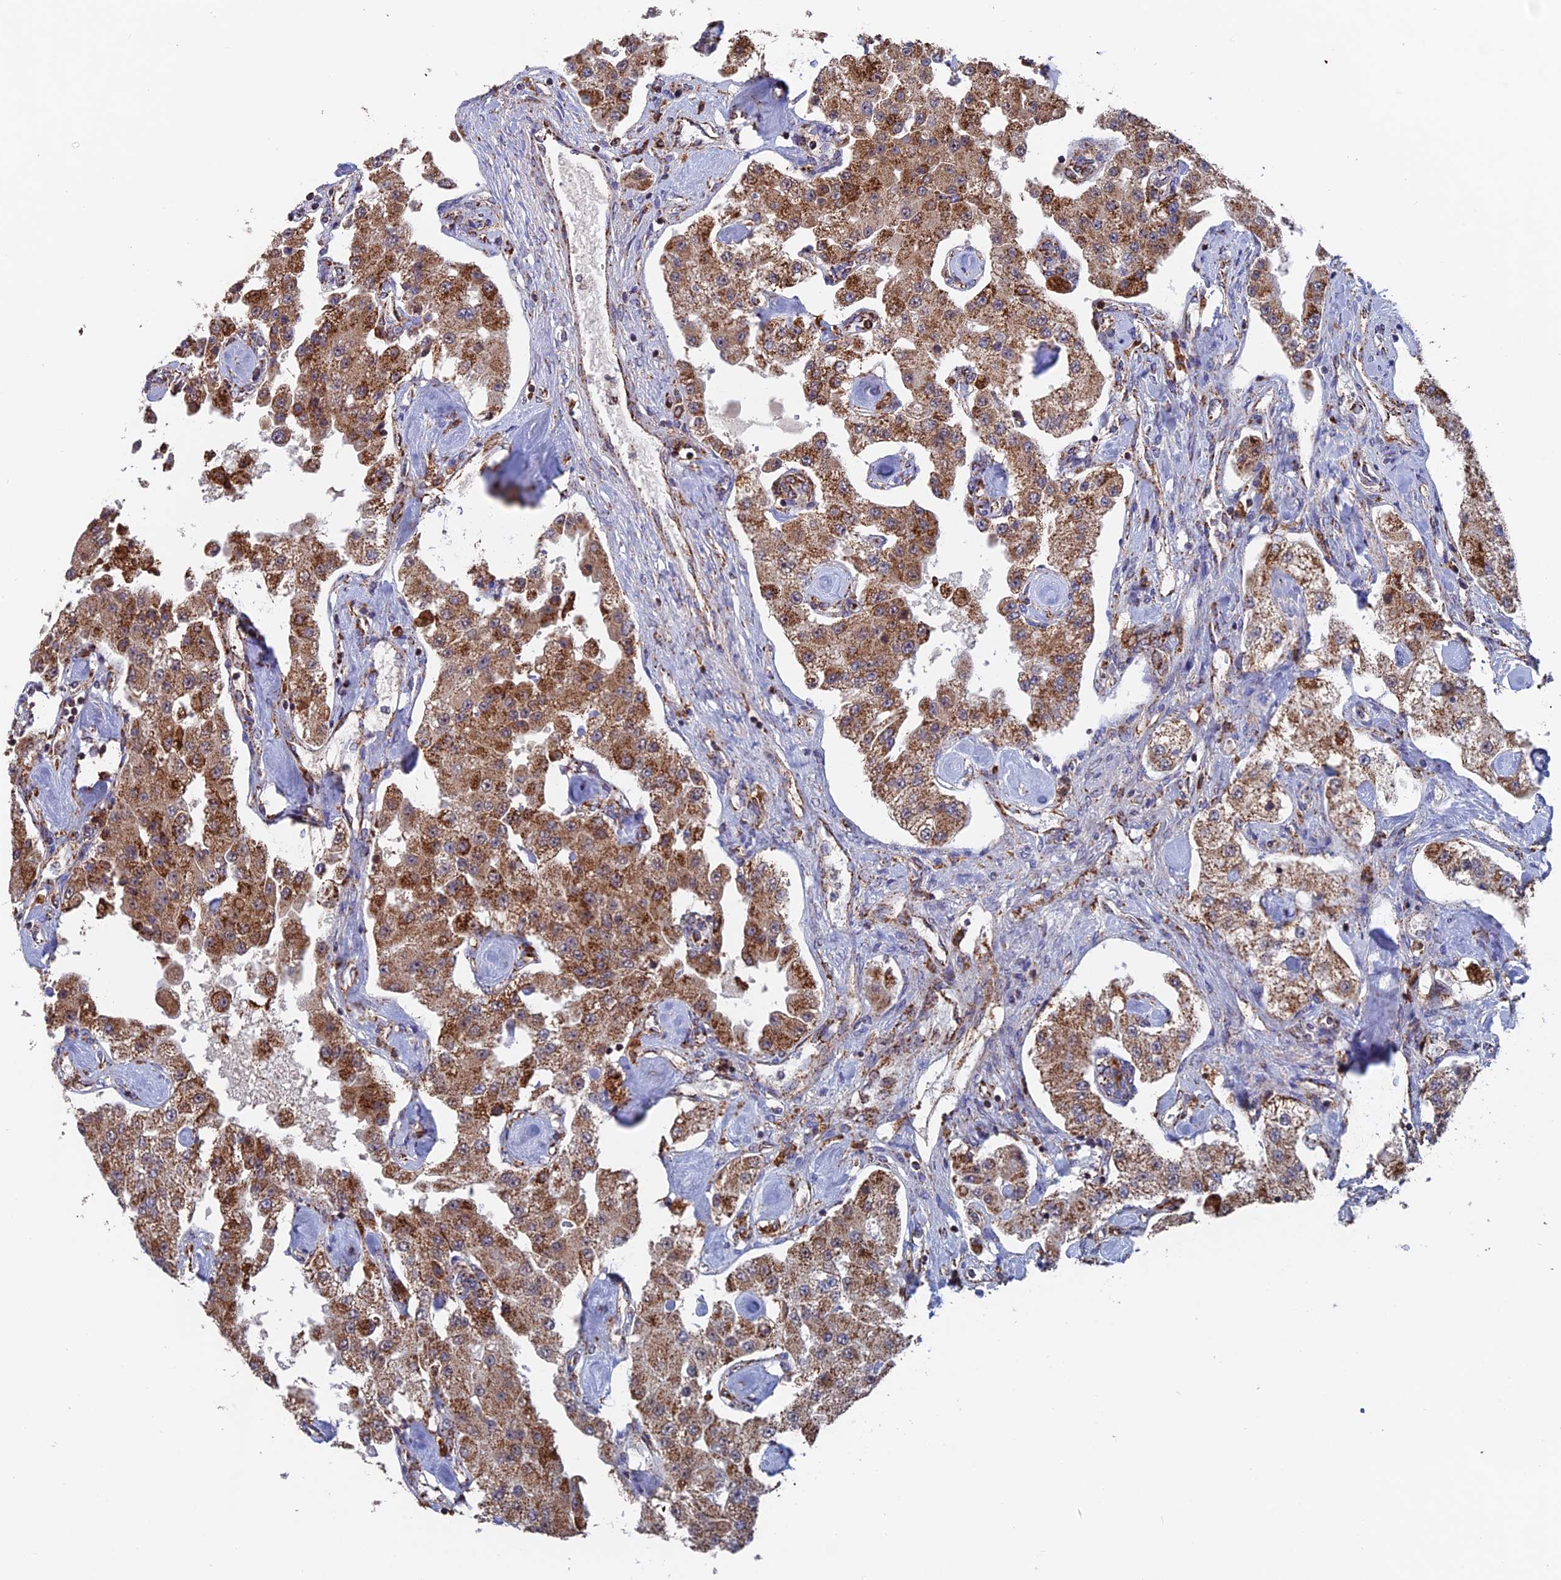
{"staining": {"intensity": "moderate", "quantity": ">75%", "location": "cytoplasmic/membranous"}, "tissue": "carcinoid", "cell_type": "Tumor cells", "image_type": "cancer", "snomed": [{"axis": "morphology", "description": "Carcinoid, malignant, NOS"}, {"axis": "topography", "description": "Pancreas"}], "caption": "A micrograph showing moderate cytoplasmic/membranous positivity in about >75% of tumor cells in carcinoid, as visualized by brown immunohistochemical staining.", "gene": "DTYMK", "patient": {"sex": "male", "age": 41}}